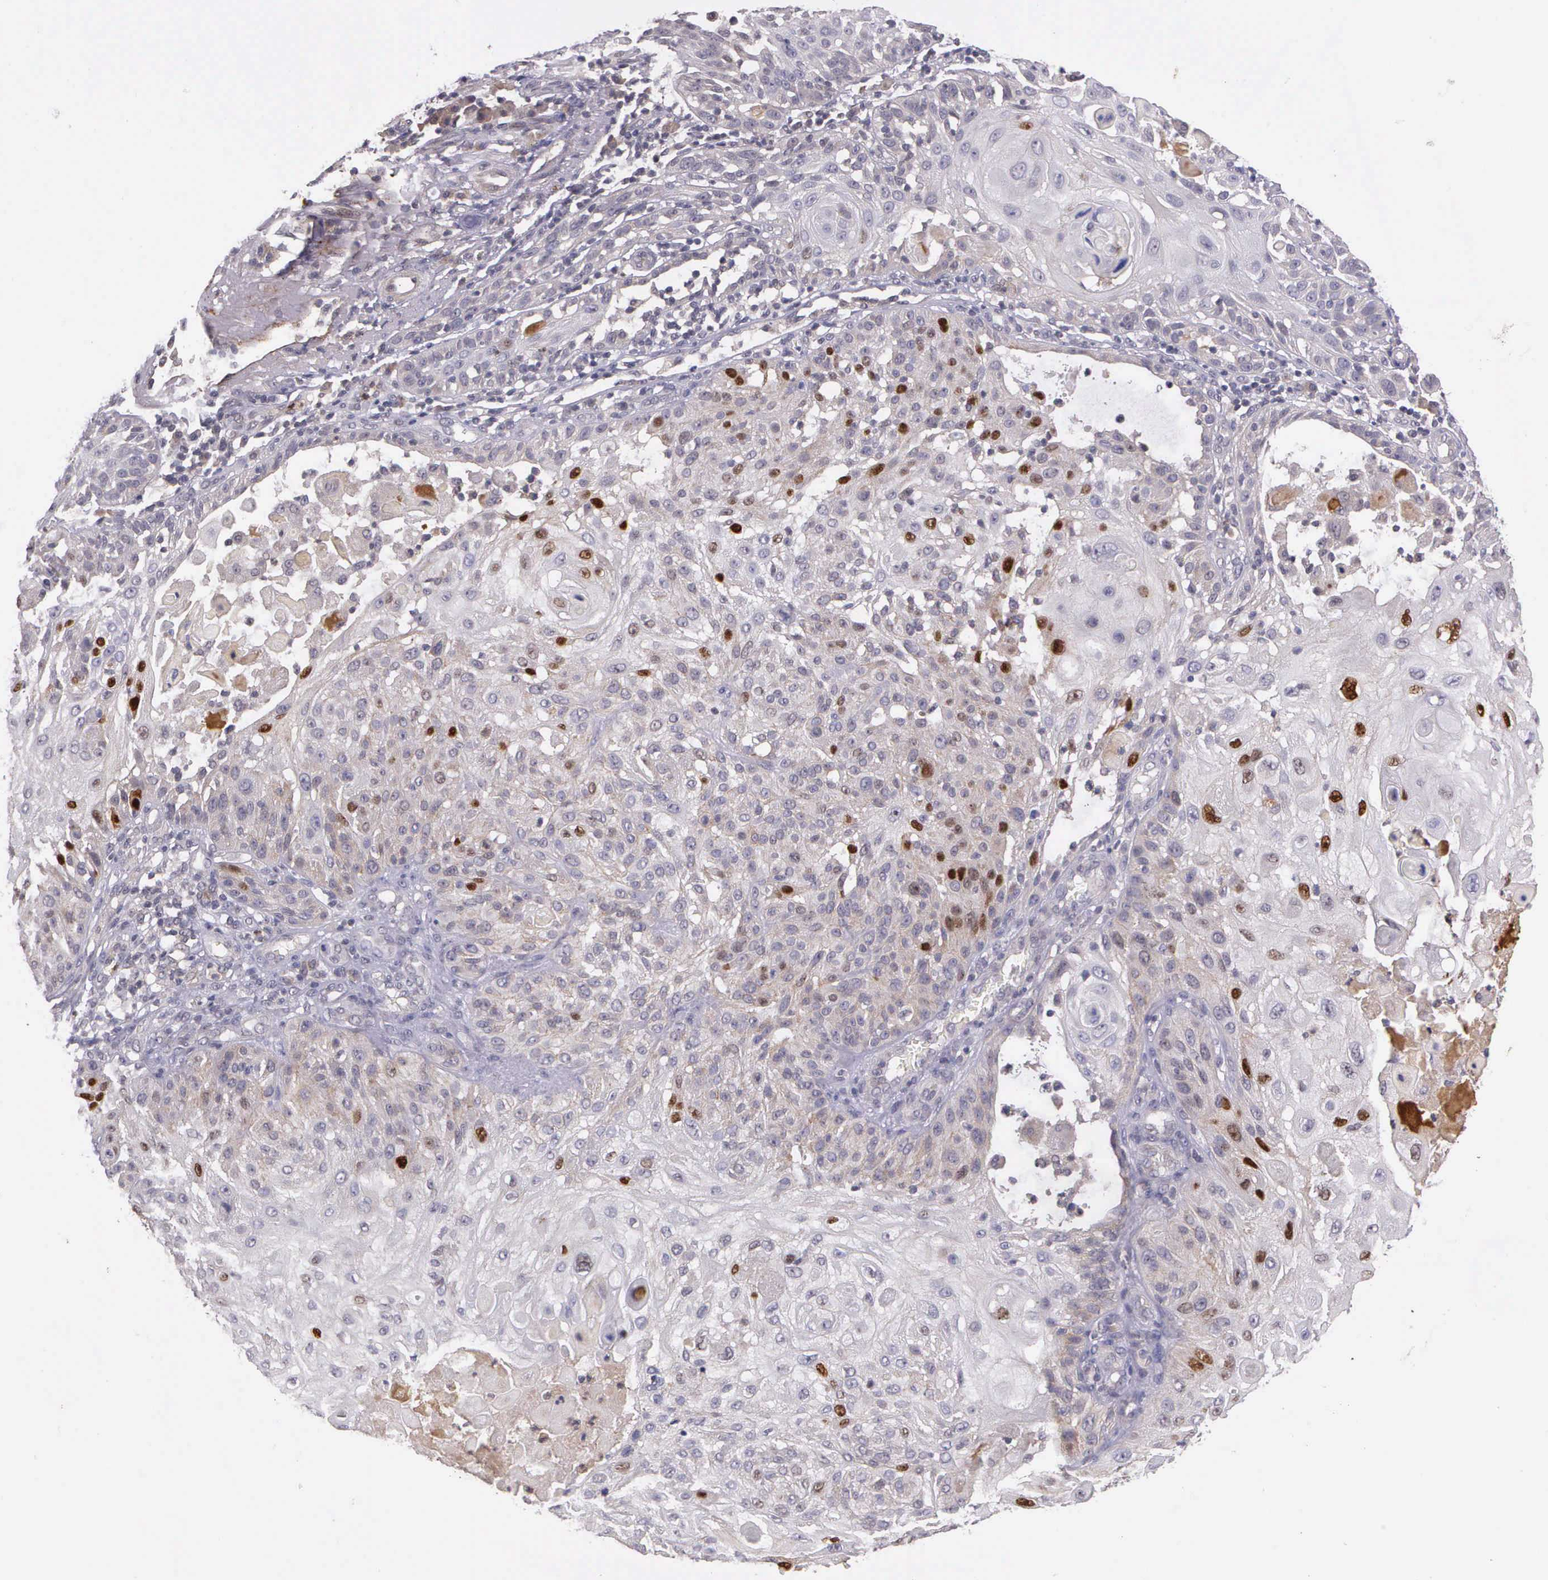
{"staining": {"intensity": "strong", "quantity": "<25%", "location": "nuclear"}, "tissue": "skin cancer", "cell_type": "Tumor cells", "image_type": "cancer", "snomed": [{"axis": "morphology", "description": "Squamous cell carcinoma, NOS"}, {"axis": "topography", "description": "Skin"}], "caption": "Tumor cells display medium levels of strong nuclear staining in about <25% of cells in skin cancer (squamous cell carcinoma). The staining is performed using DAB brown chromogen to label protein expression. The nuclei are counter-stained blue using hematoxylin.", "gene": "PRICKLE3", "patient": {"sex": "female", "age": 89}}